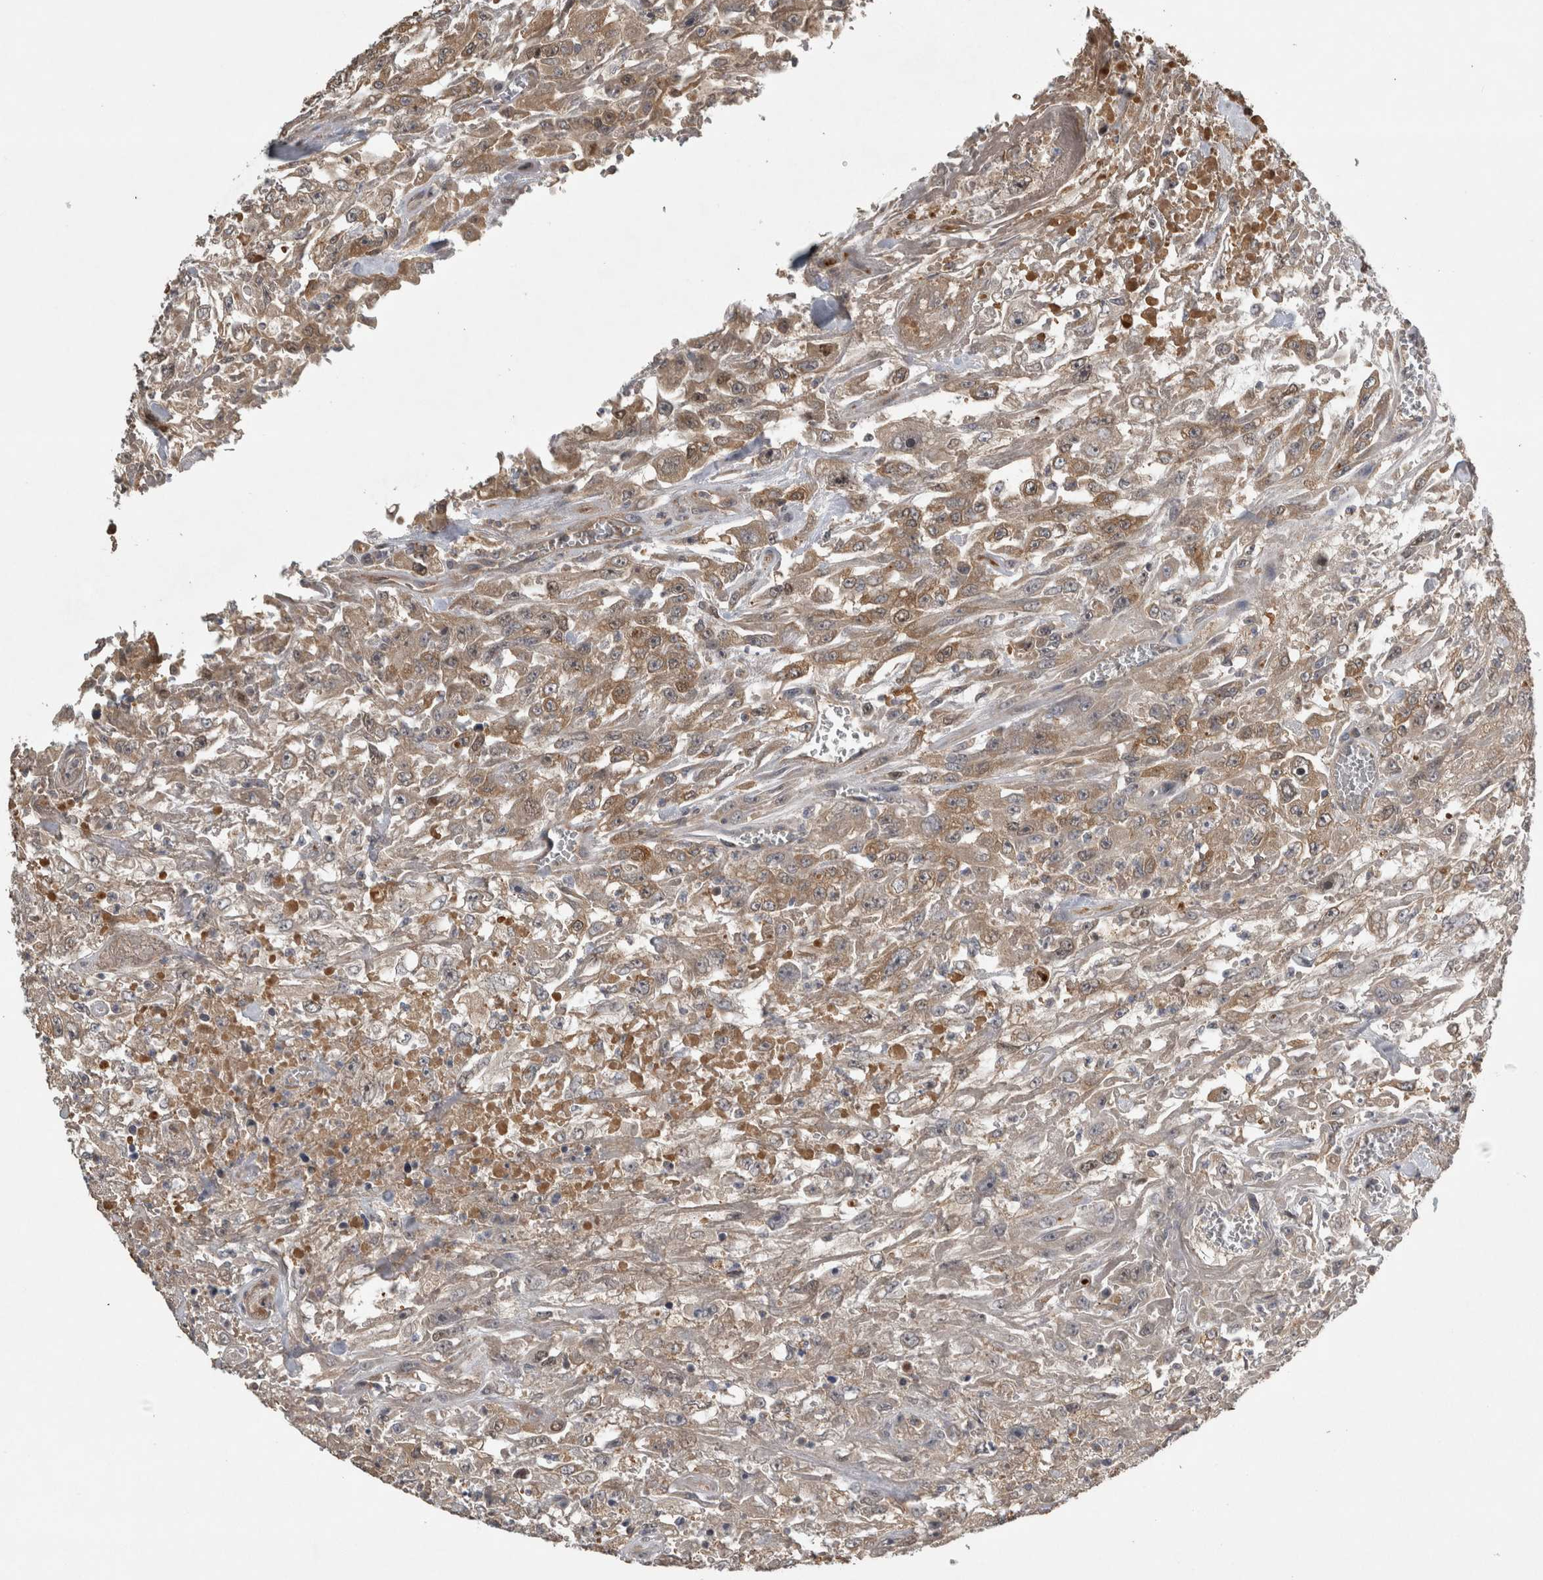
{"staining": {"intensity": "weak", "quantity": ">75%", "location": "cytoplasmic/membranous"}, "tissue": "urothelial cancer", "cell_type": "Tumor cells", "image_type": "cancer", "snomed": [{"axis": "morphology", "description": "Urothelial carcinoma, High grade"}, {"axis": "topography", "description": "Urinary bladder"}], "caption": "High-power microscopy captured an immunohistochemistry (IHC) histopathology image of high-grade urothelial carcinoma, revealing weak cytoplasmic/membranous staining in approximately >75% of tumor cells. Using DAB (brown) and hematoxylin (blue) stains, captured at high magnification using brightfield microscopy.", "gene": "TRMT61B", "patient": {"sex": "male", "age": 46}}